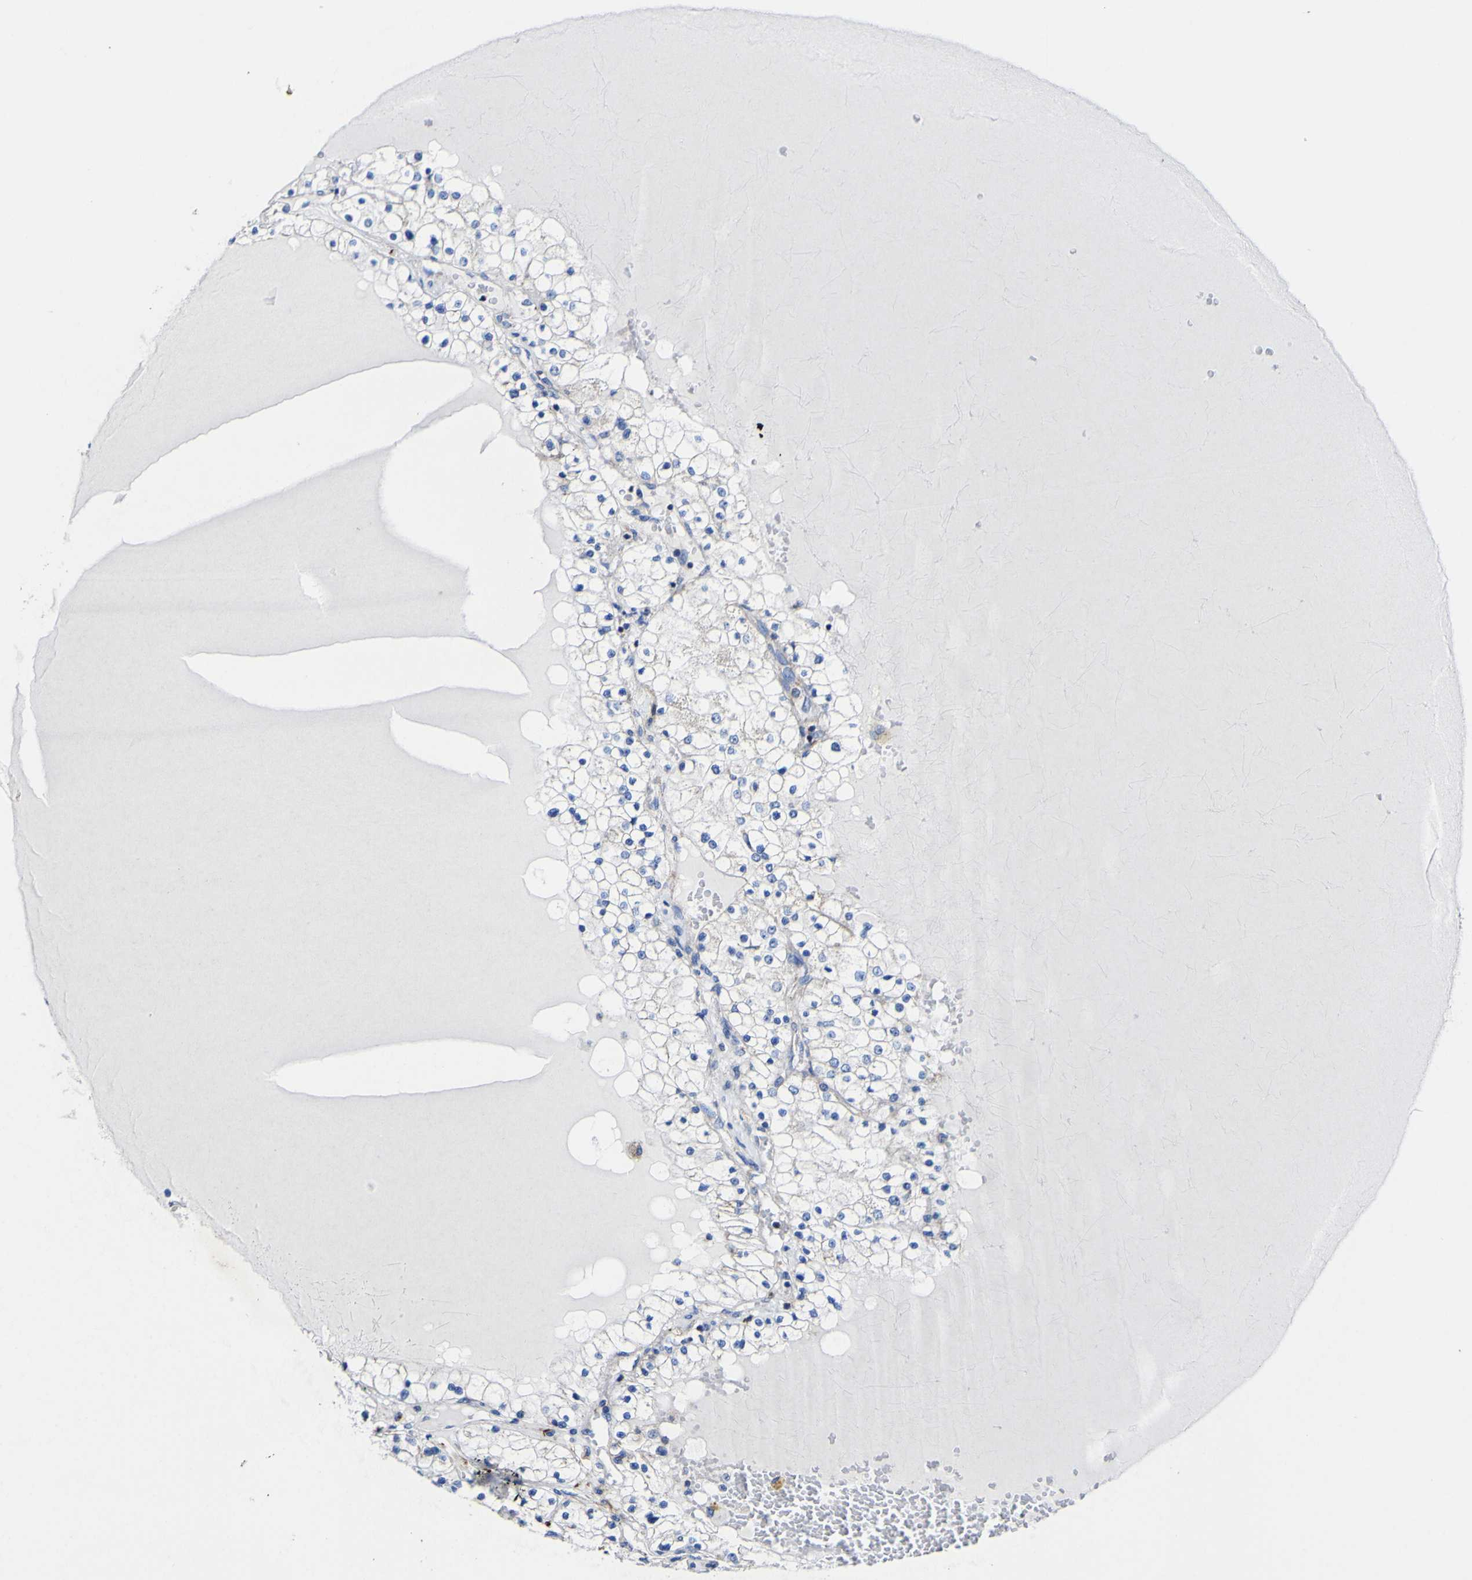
{"staining": {"intensity": "weak", "quantity": "<25%", "location": "cytoplasmic/membranous"}, "tissue": "renal cancer", "cell_type": "Tumor cells", "image_type": "cancer", "snomed": [{"axis": "morphology", "description": "Adenocarcinoma, NOS"}, {"axis": "topography", "description": "Kidney"}], "caption": "Tumor cells show no significant expression in adenocarcinoma (renal).", "gene": "CCDC90B", "patient": {"sex": "male", "age": 68}}